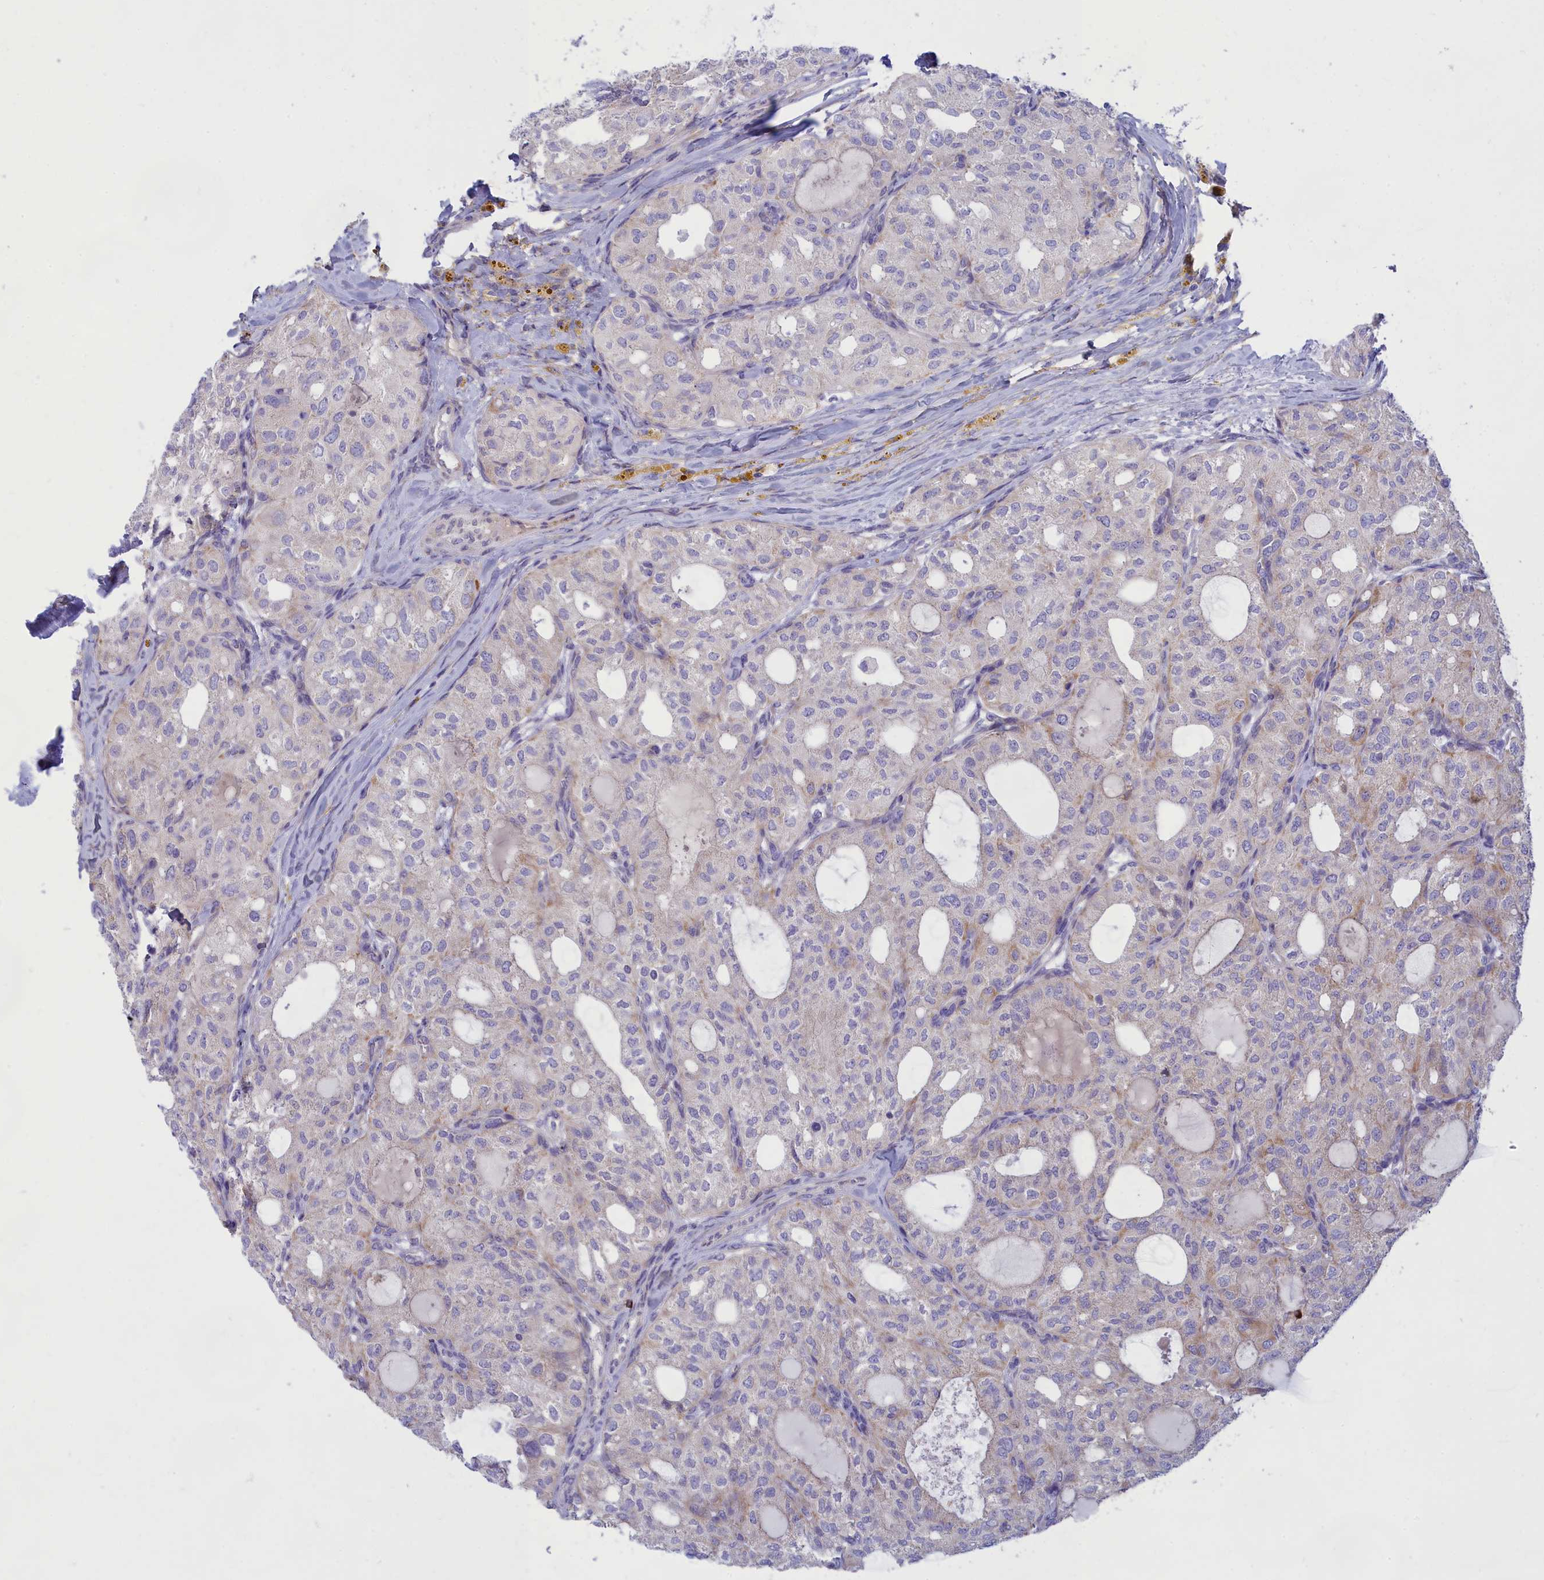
{"staining": {"intensity": "weak", "quantity": "<25%", "location": "cytoplasmic/membranous"}, "tissue": "thyroid cancer", "cell_type": "Tumor cells", "image_type": "cancer", "snomed": [{"axis": "morphology", "description": "Follicular adenoma carcinoma, NOS"}, {"axis": "topography", "description": "Thyroid gland"}], "caption": "This is an immunohistochemistry (IHC) micrograph of follicular adenoma carcinoma (thyroid). There is no positivity in tumor cells.", "gene": "TMEM30B", "patient": {"sex": "male", "age": 75}}